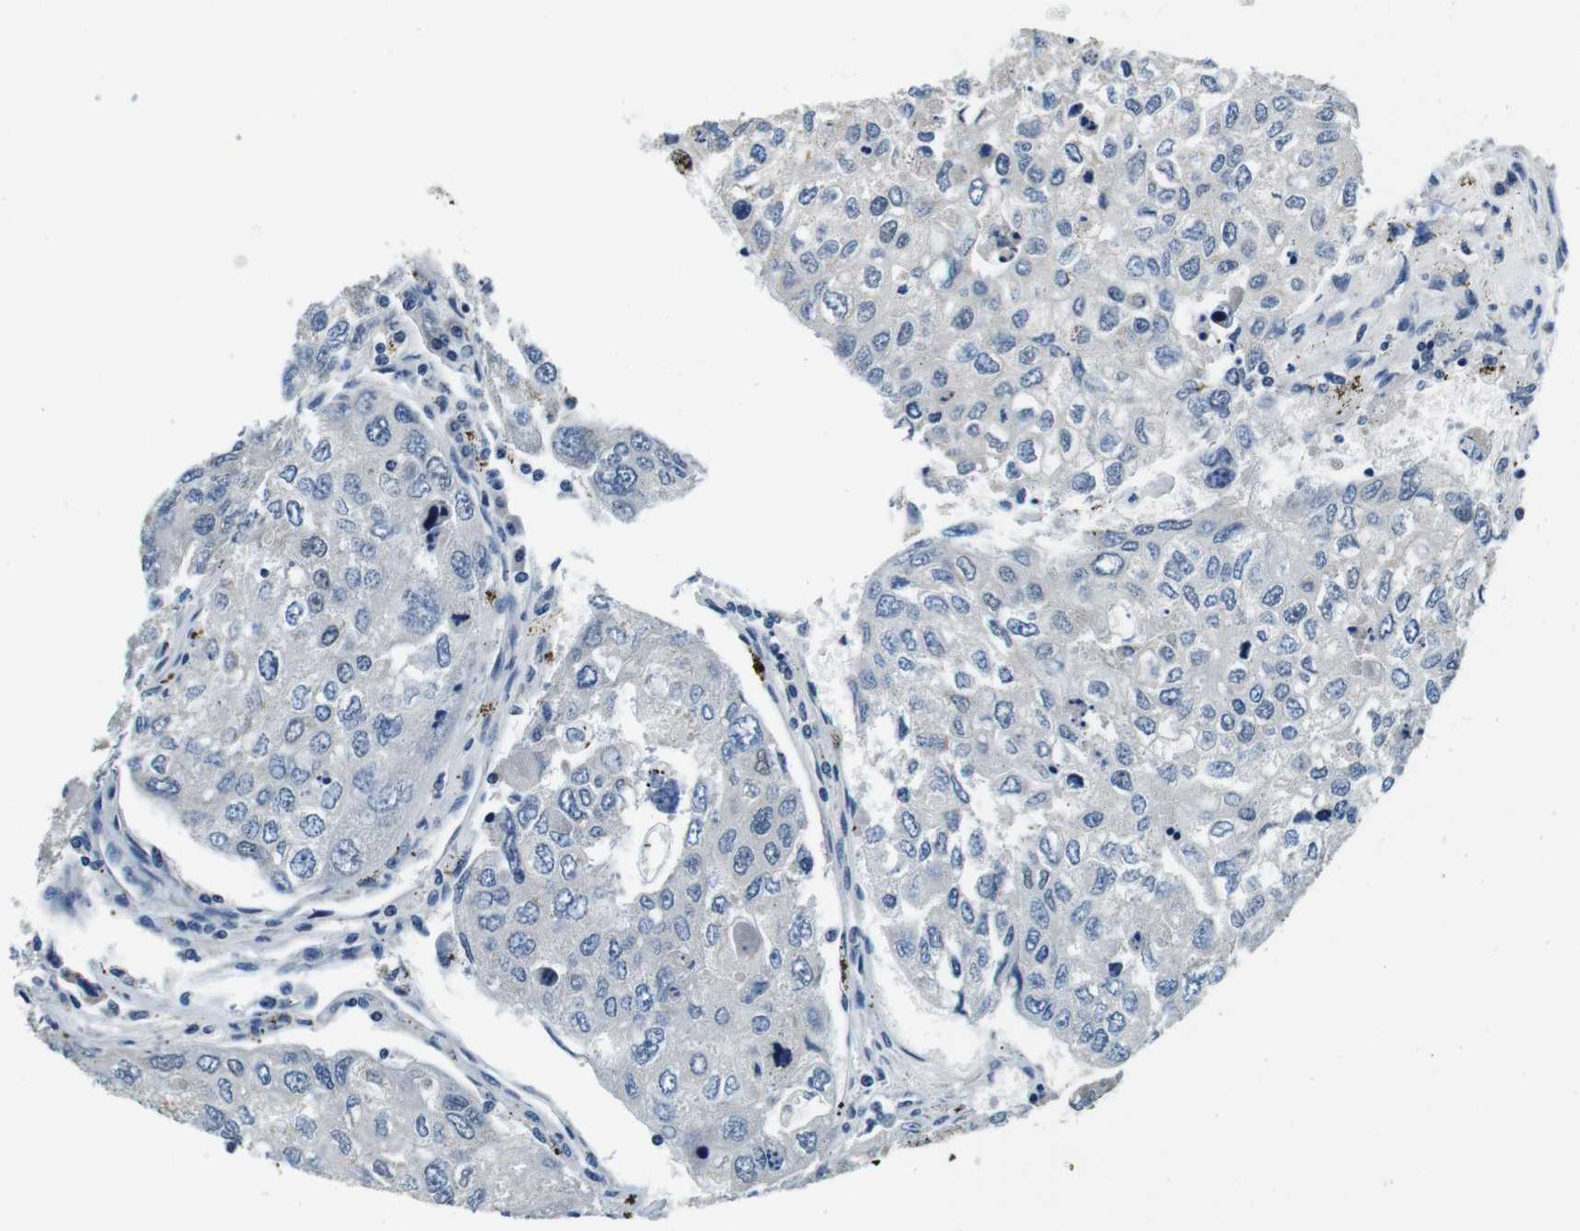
{"staining": {"intensity": "negative", "quantity": "none", "location": "none"}, "tissue": "urothelial cancer", "cell_type": "Tumor cells", "image_type": "cancer", "snomed": [{"axis": "morphology", "description": "Urothelial carcinoma, High grade"}, {"axis": "topography", "description": "Lymph node"}, {"axis": "topography", "description": "Urinary bladder"}], "caption": "This is an immunohistochemistry photomicrograph of urothelial cancer. There is no expression in tumor cells.", "gene": "DTNA", "patient": {"sex": "male", "age": 51}}